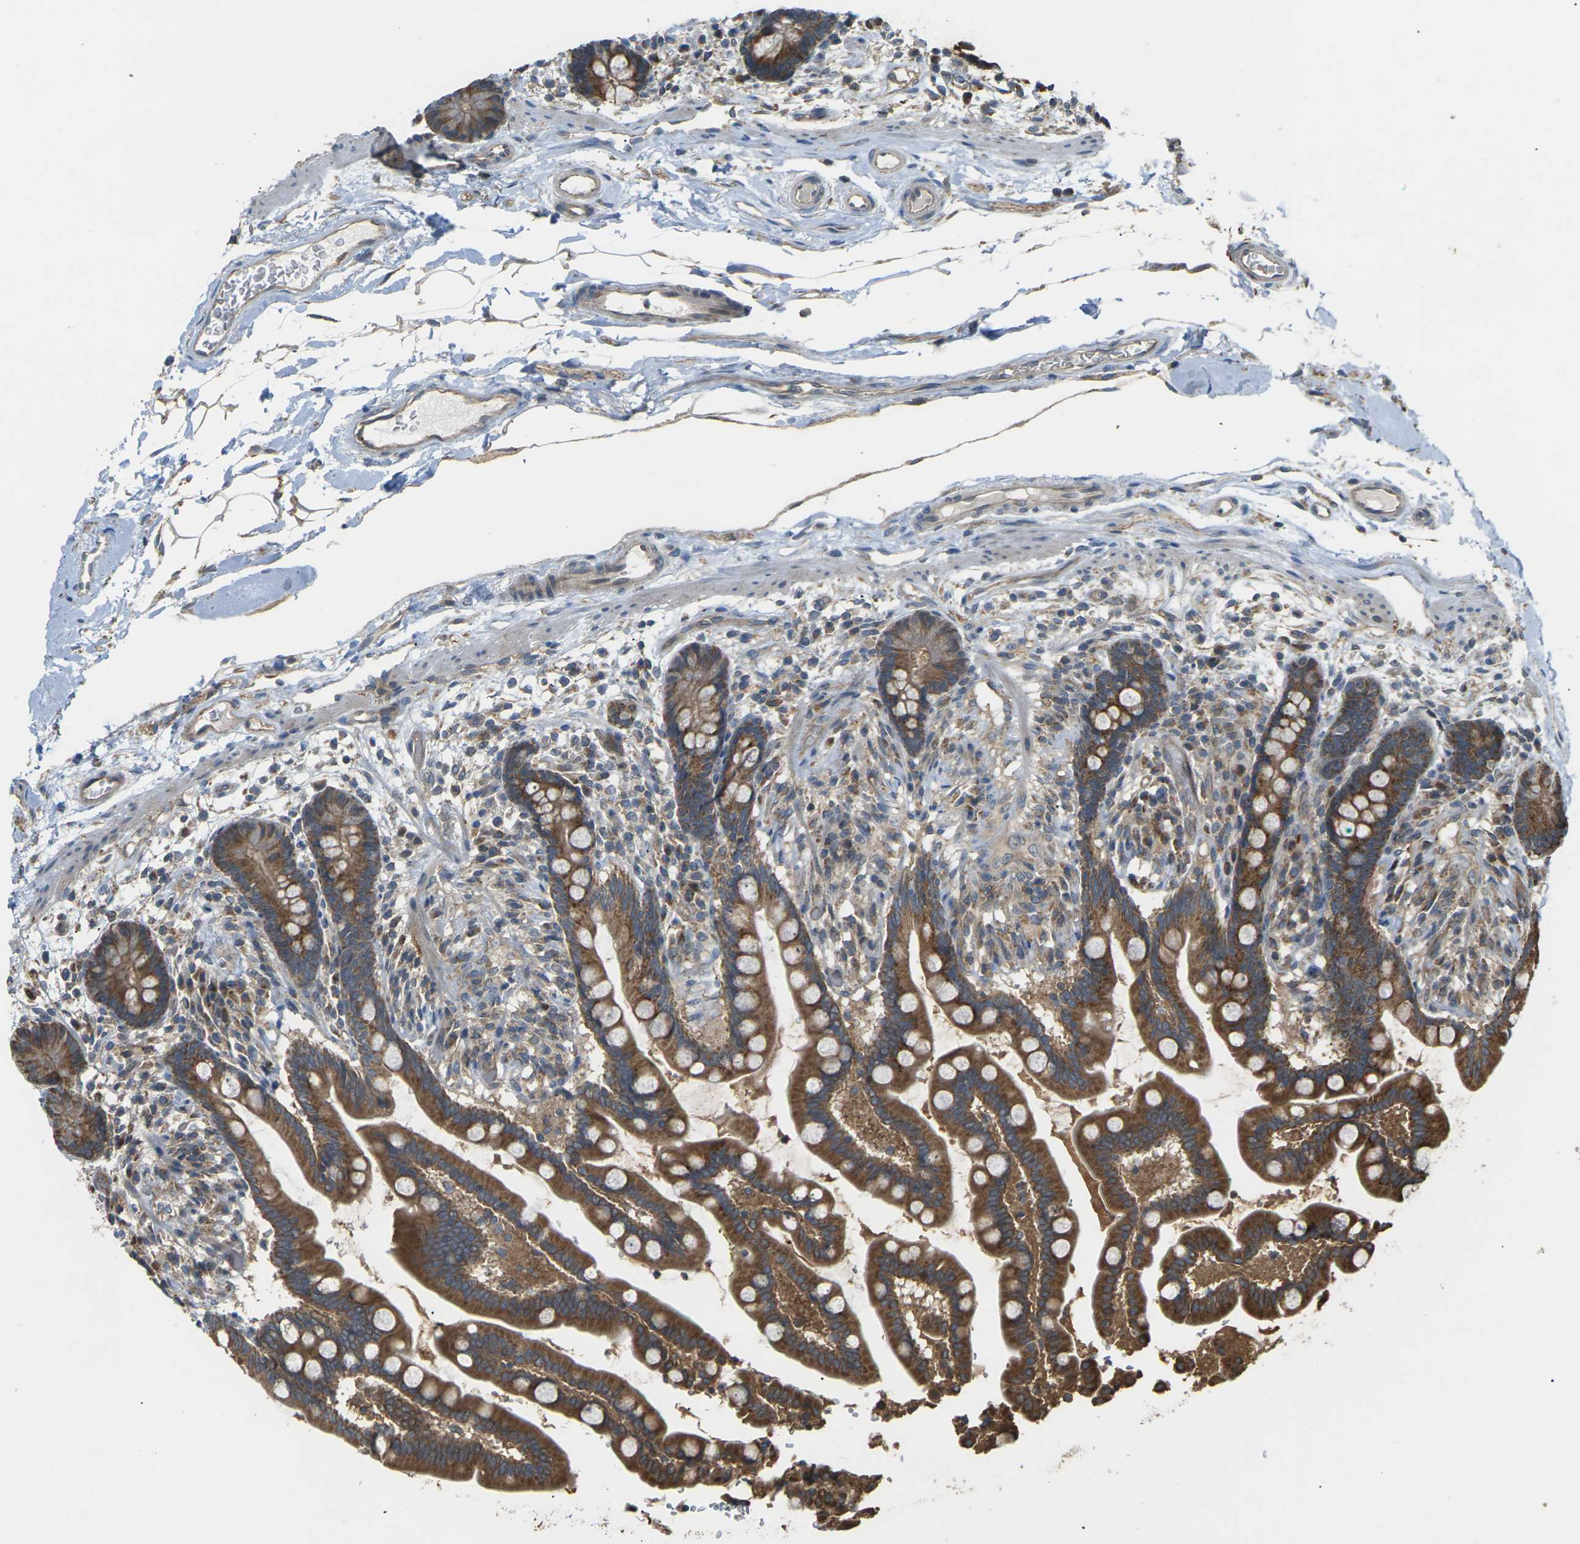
{"staining": {"intensity": "moderate", "quantity": ">75%", "location": "cytoplasmic/membranous"}, "tissue": "colon", "cell_type": "Endothelial cells", "image_type": "normal", "snomed": [{"axis": "morphology", "description": "Normal tissue, NOS"}, {"axis": "topography", "description": "Colon"}], "caption": "This histopathology image exhibits IHC staining of benign colon, with medium moderate cytoplasmic/membranous positivity in about >75% of endothelial cells.", "gene": "KSR1", "patient": {"sex": "male", "age": 73}}